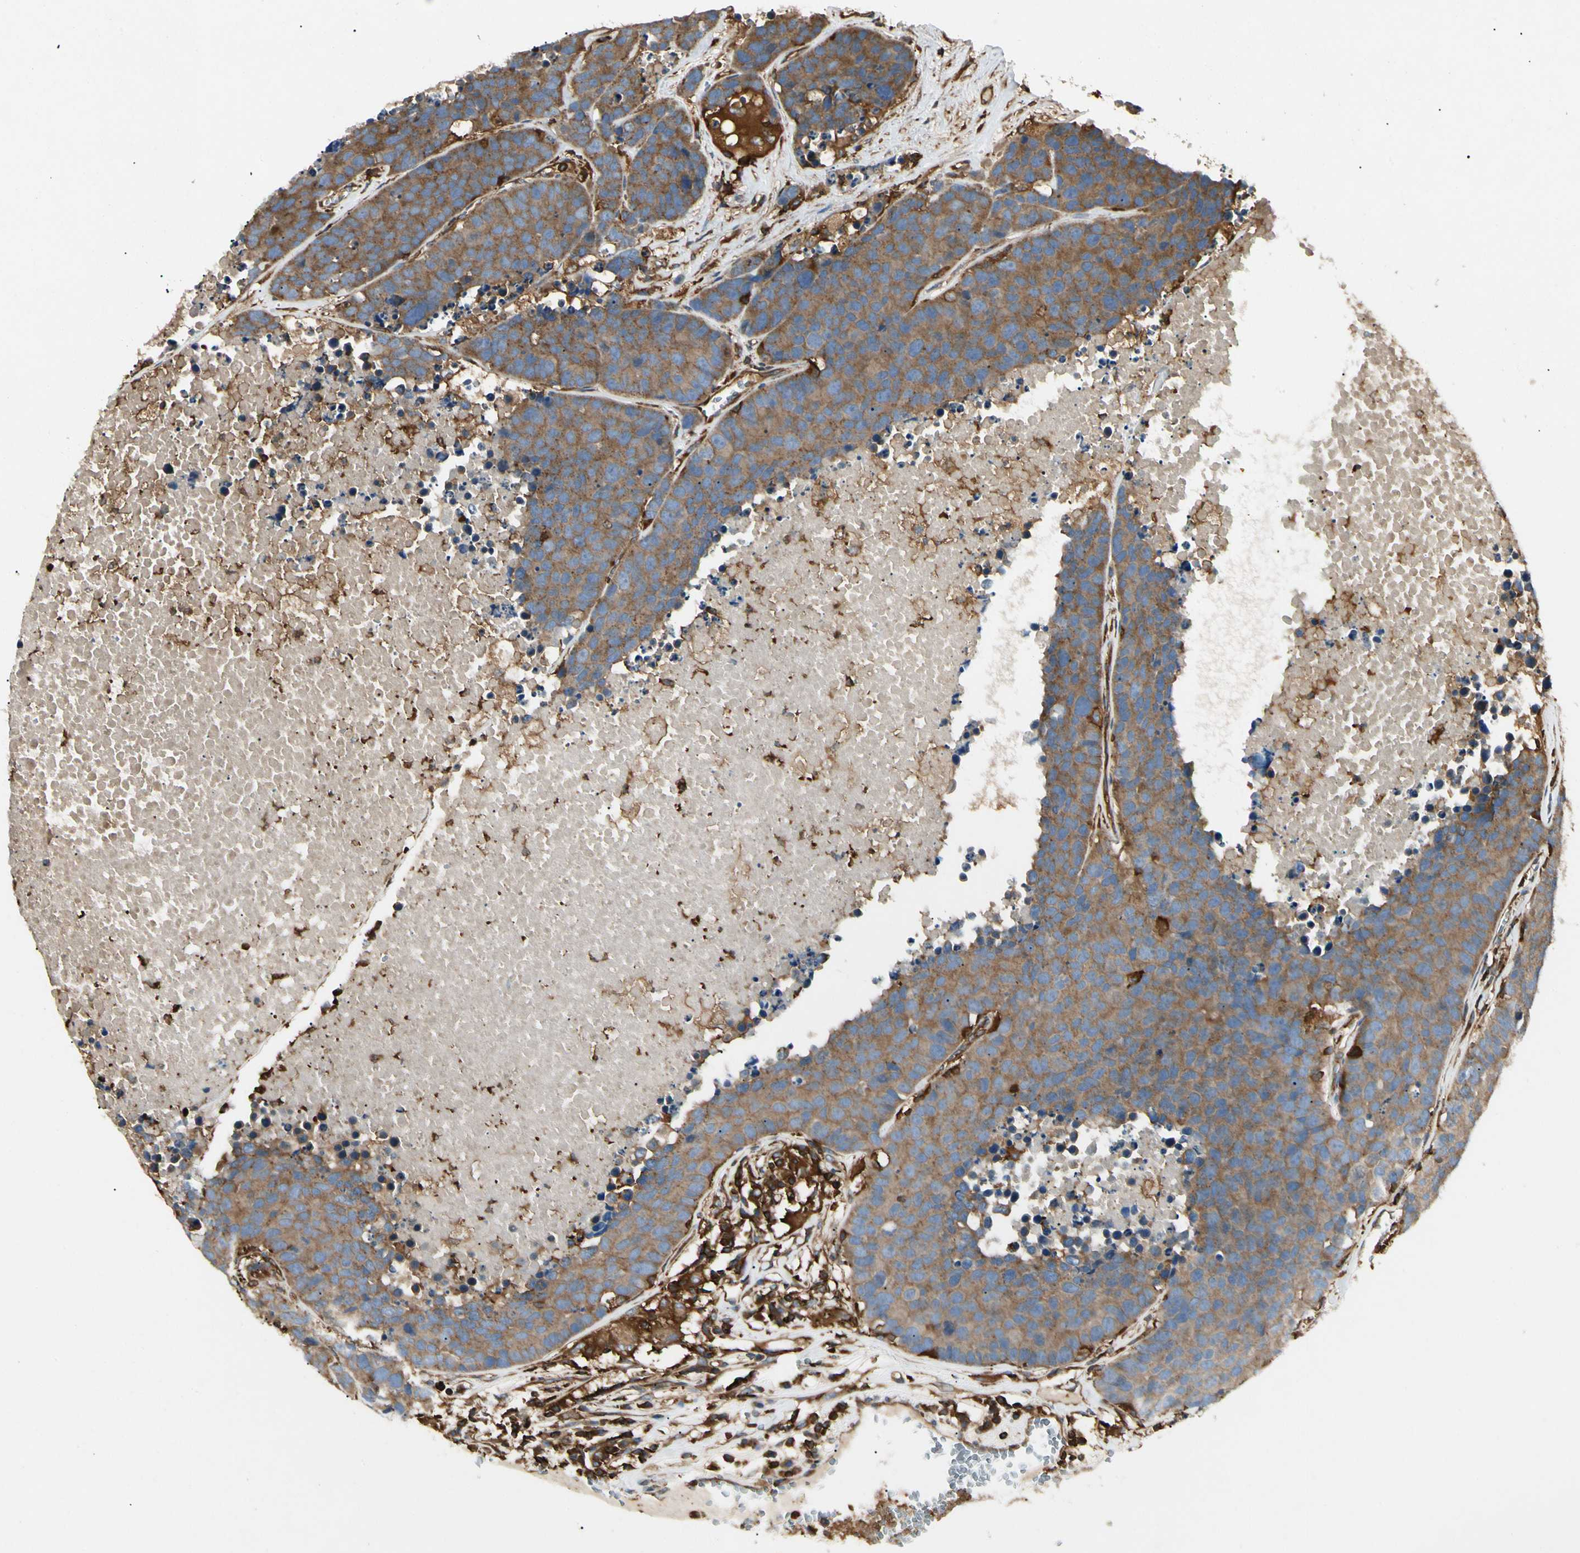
{"staining": {"intensity": "moderate", "quantity": ">75%", "location": "cytoplasmic/membranous"}, "tissue": "carcinoid", "cell_type": "Tumor cells", "image_type": "cancer", "snomed": [{"axis": "morphology", "description": "Carcinoid, malignant, NOS"}, {"axis": "topography", "description": "Lung"}], "caption": "Immunohistochemistry (IHC) photomicrograph of carcinoid stained for a protein (brown), which shows medium levels of moderate cytoplasmic/membranous expression in about >75% of tumor cells.", "gene": "ARPC2", "patient": {"sex": "male", "age": 60}}